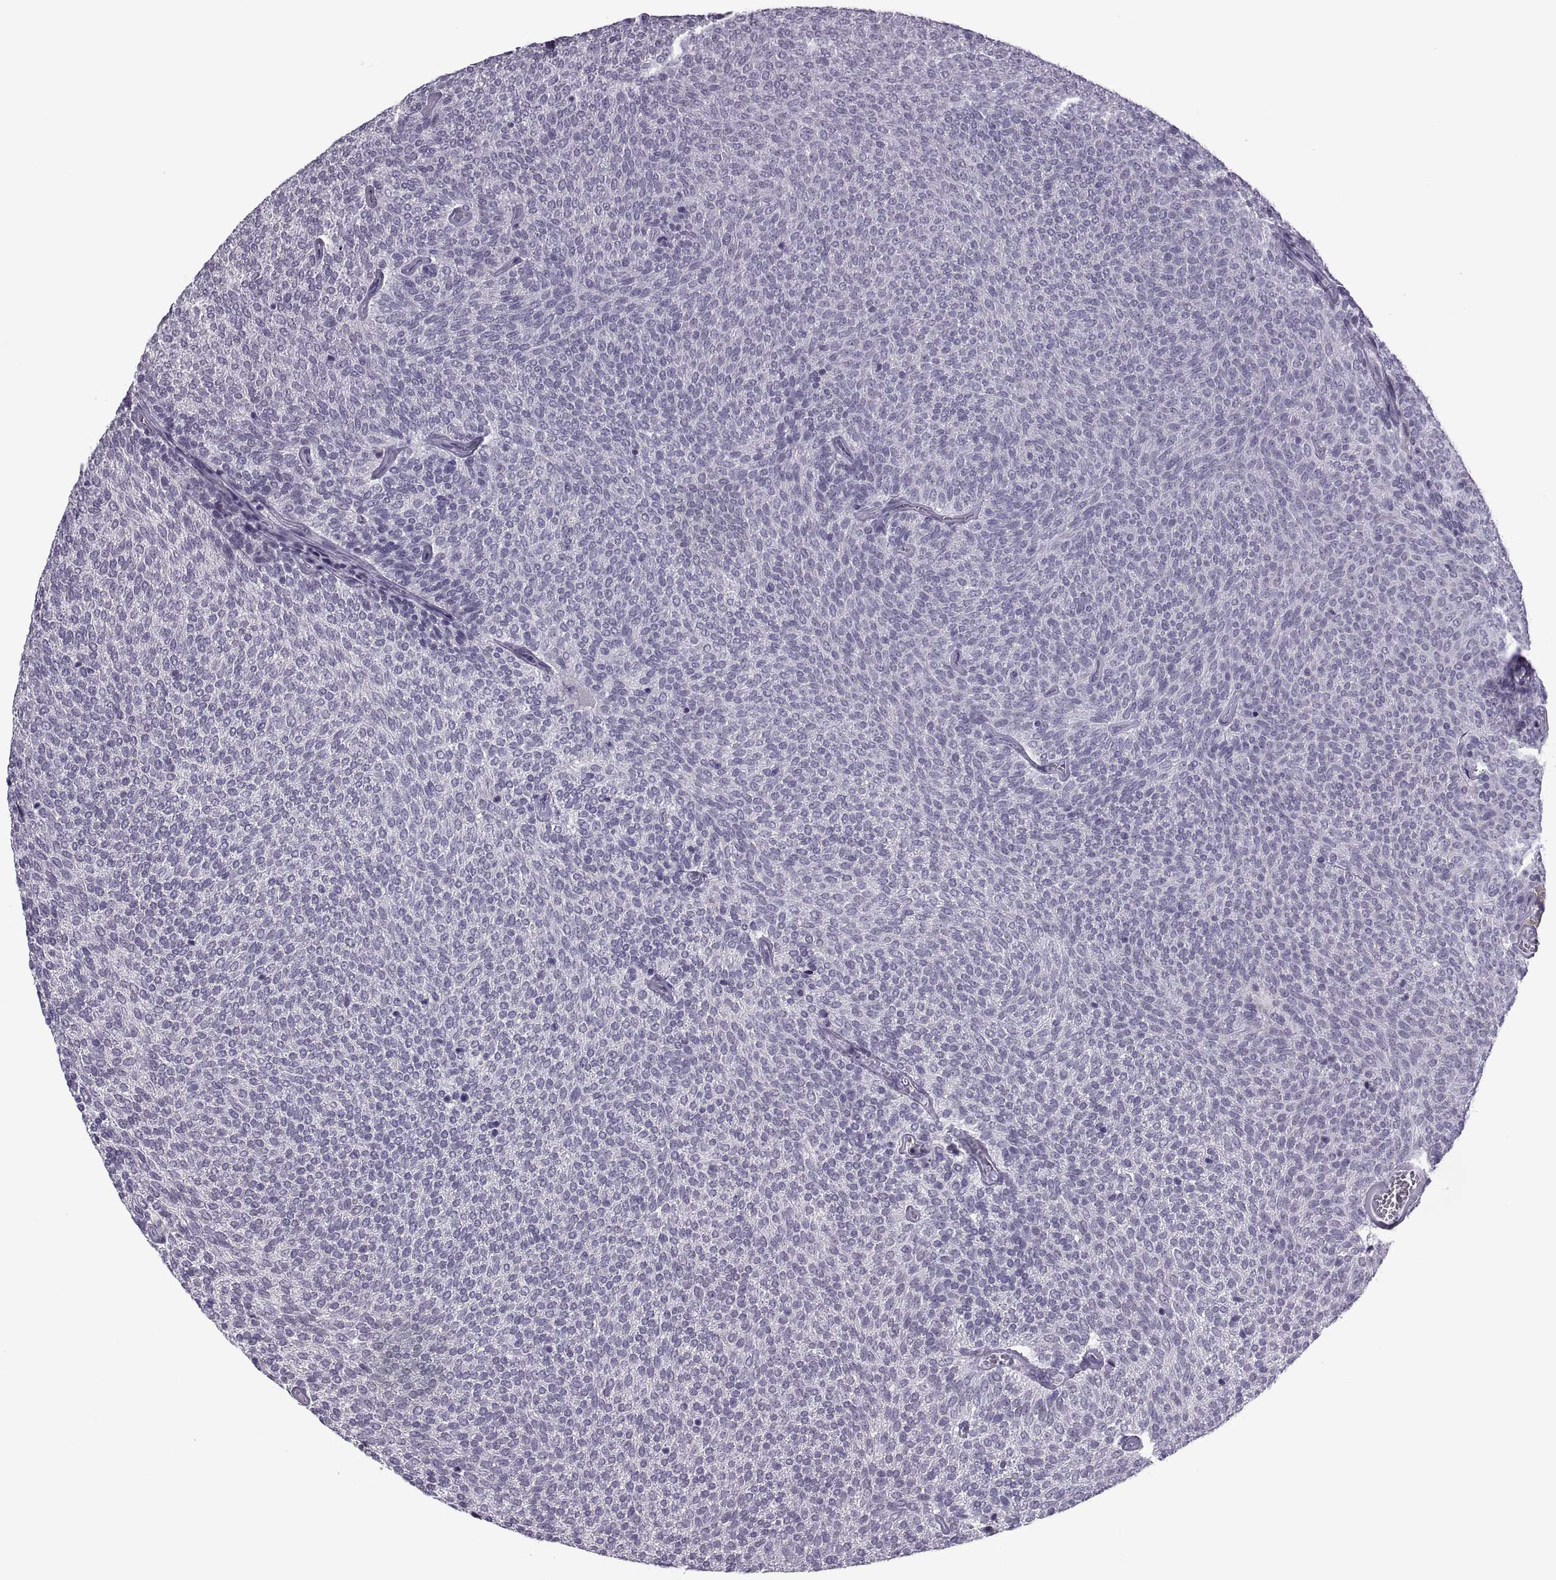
{"staining": {"intensity": "negative", "quantity": "none", "location": "none"}, "tissue": "urothelial cancer", "cell_type": "Tumor cells", "image_type": "cancer", "snomed": [{"axis": "morphology", "description": "Urothelial carcinoma, Low grade"}, {"axis": "topography", "description": "Urinary bladder"}], "caption": "This is a image of immunohistochemistry staining of urothelial cancer, which shows no staining in tumor cells. The staining is performed using DAB brown chromogen with nuclei counter-stained in using hematoxylin.", "gene": "SYNGR4", "patient": {"sex": "male", "age": 77}}